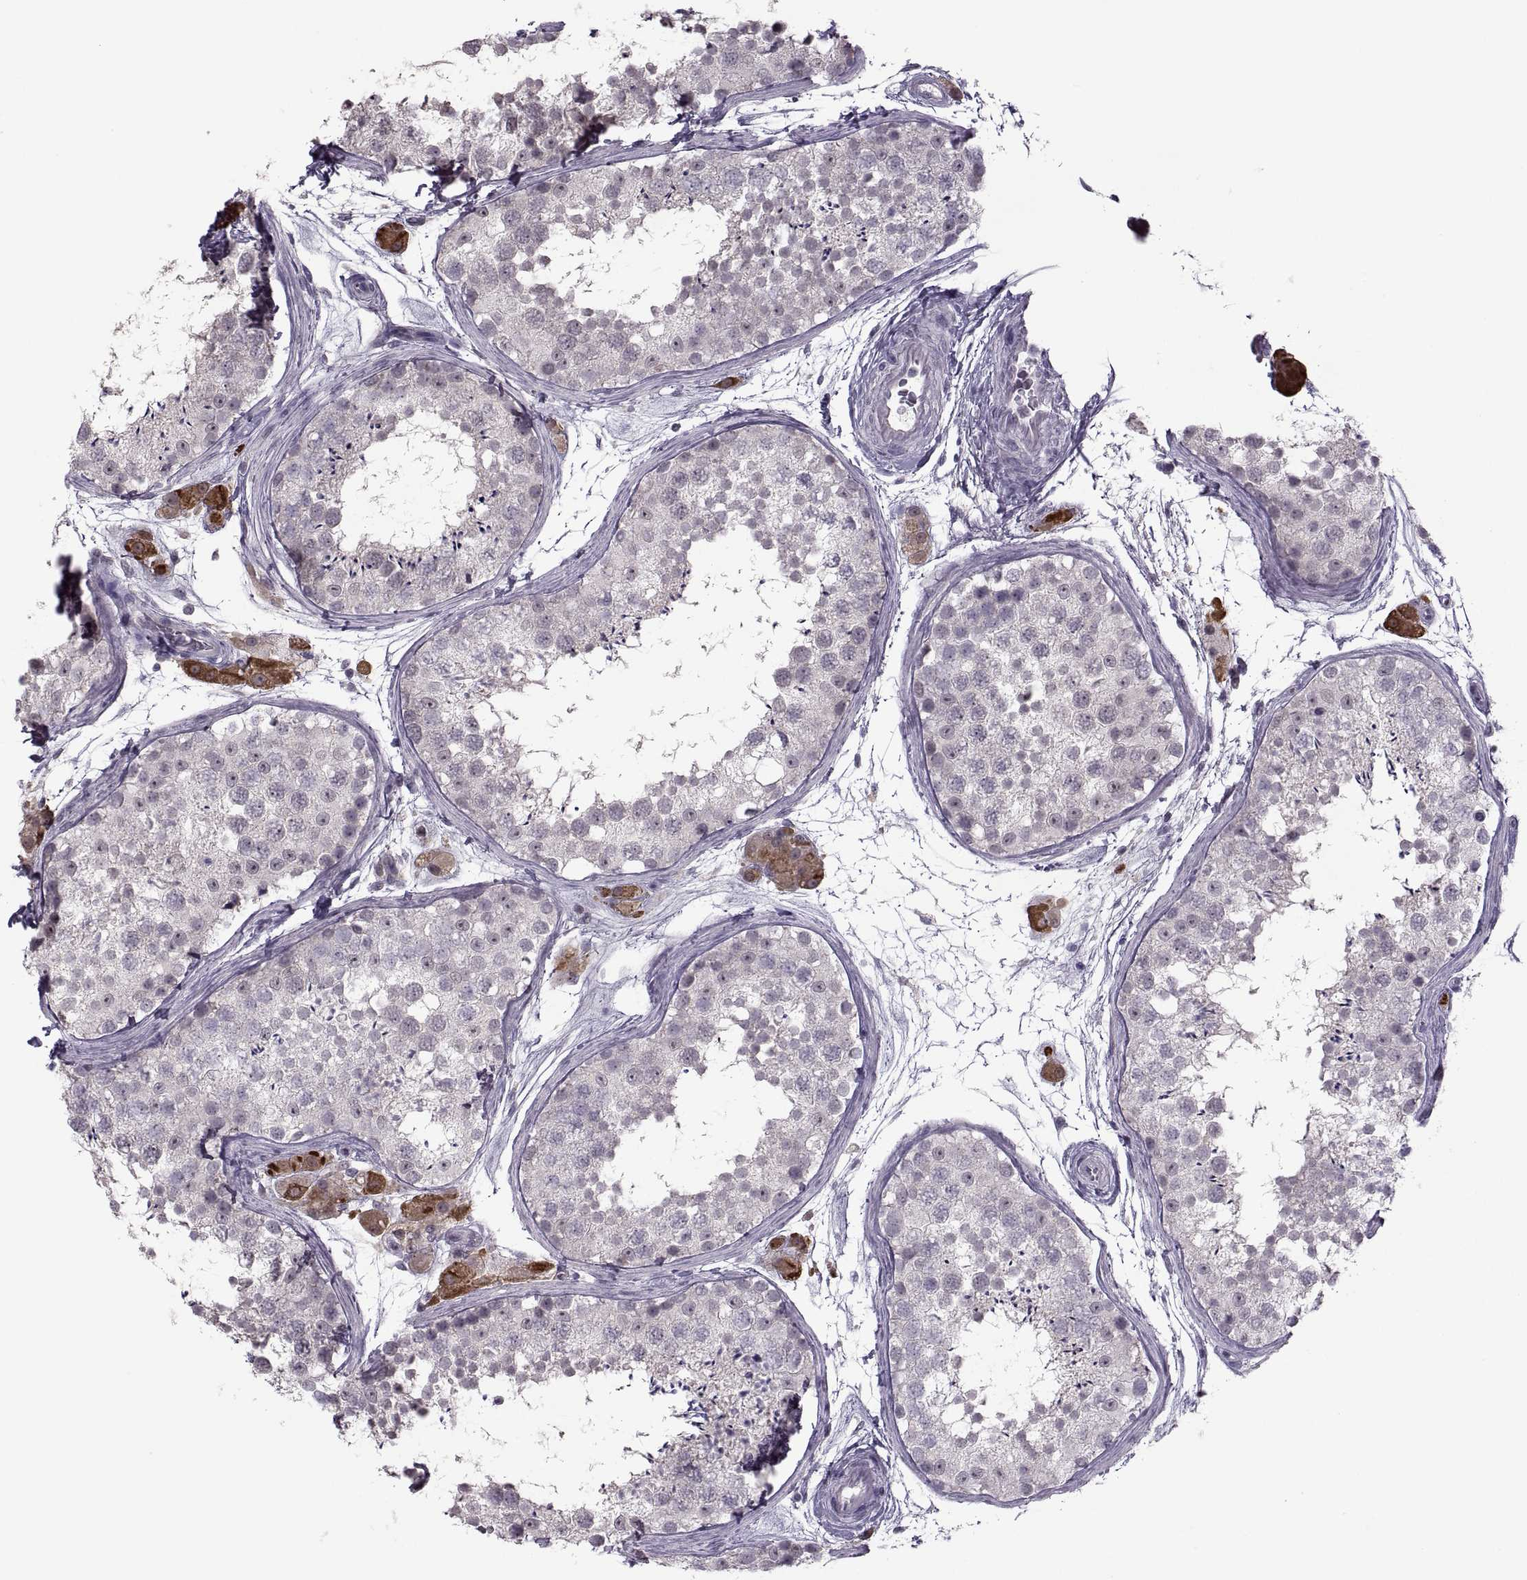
{"staining": {"intensity": "negative", "quantity": "none", "location": "none"}, "tissue": "testis", "cell_type": "Cells in seminiferous ducts", "image_type": "normal", "snomed": [{"axis": "morphology", "description": "Normal tissue, NOS"}, {"axis": "topography", "description": "Testis"}], "caption": "Immunohistochemistry of unremarkable human testis shows no staining in cells in seminiferous ducts. Nuclei are stained in blue.", "gene": "MGAT4D", "patient": {"sex": "male", "age": 41}}